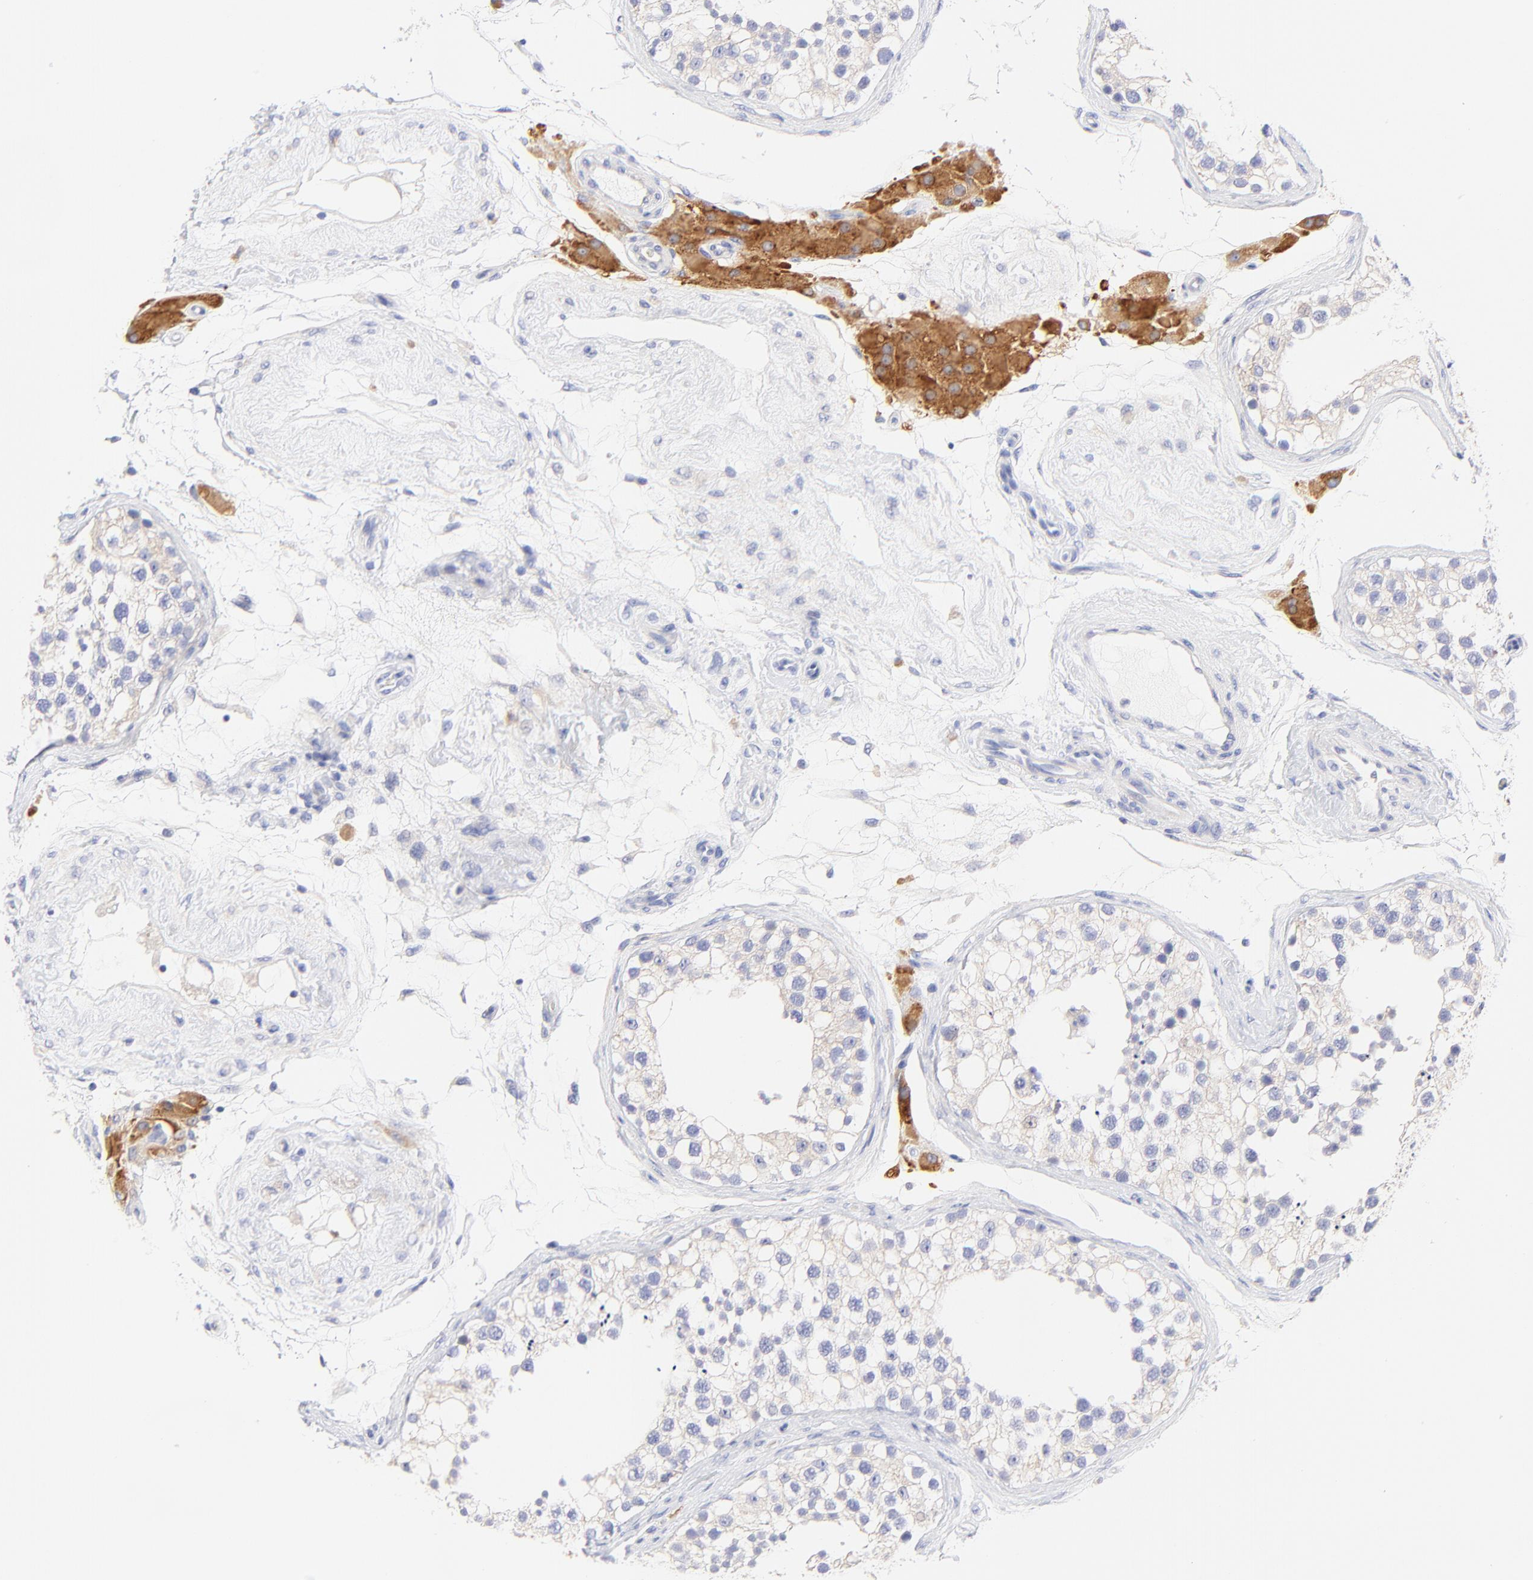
{"staining": {"intensity": "weak", "quantity": "<25%", "location": "cytoplasmic/membranous"}, "tissue": "testis", "cell_type": "Cells in seminiferous ducts", "image_type": "normal", "snomed": [{"axis": "morphology", "description": "Normal tissue, NOS"}, {"axis": "topography", "description": "Testis"}], "caption": "High power microscopy photomicrograph of an IHC histopathology image of normal testis, revealing no significant staining in cells in seminiferous ducts. (Stains: DAB immunohistochemistry (IHC) with hematoxylin counter stain, Microscopy: brightfield microscopy at high magnification).", "gene": "EBP", "patient": {"sex": "male", "age": 68}}